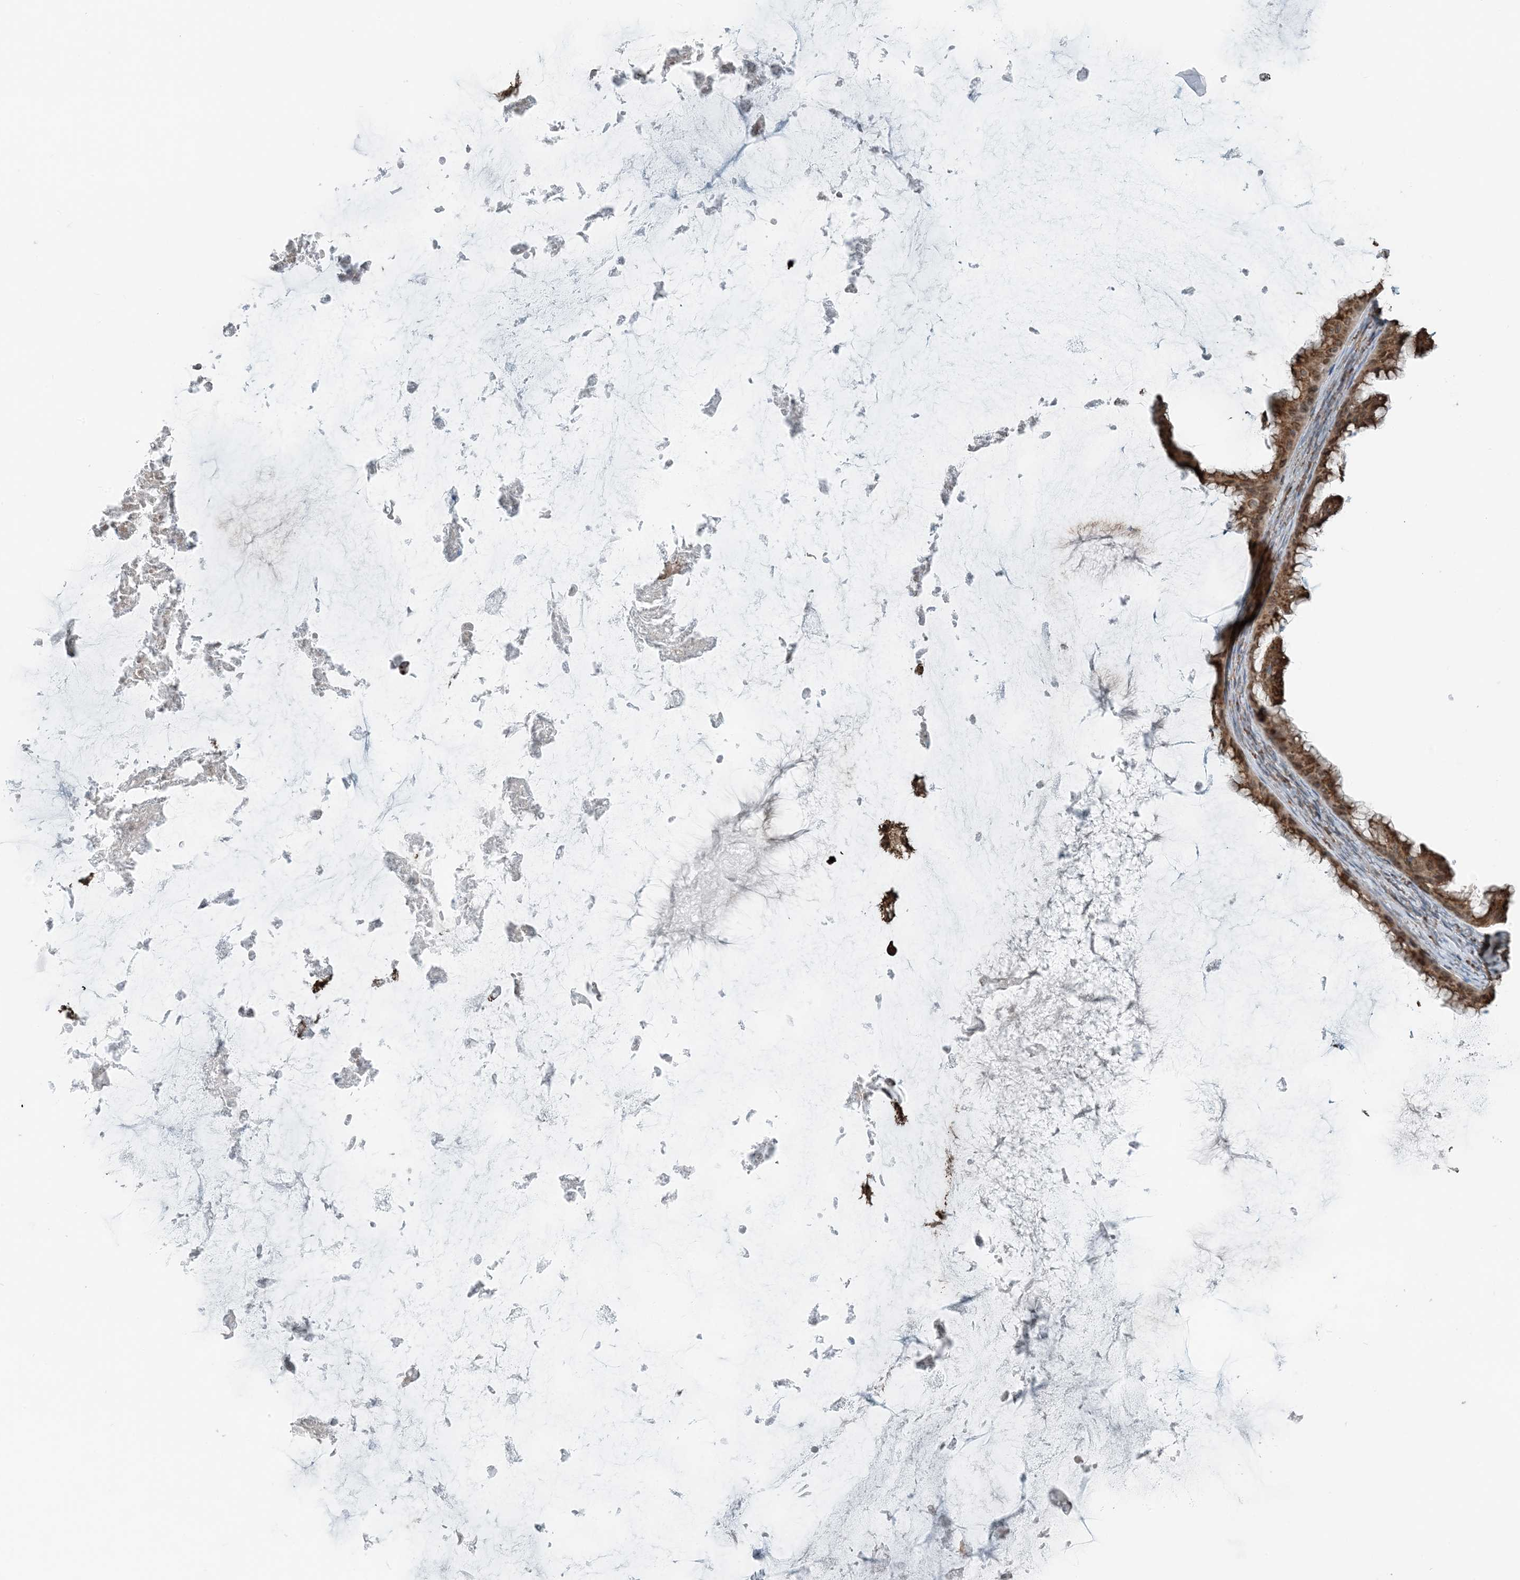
{"staining": {"intensity": "moderate", "quantity": ">75%", "location": "cytoplasmic/membranous,nuclear"}, "tissue": "ovarian cancer", "cell_type": "Tumor cells", "image_type": "cancer", "snomed": [{"axis": "morphology", "description": "Cystadenocarcinoma, mucinous, NOS"}, {"axis": "topography", "description": "Ovary"}], "caption": "High-power microscopy captured an immunohistochemistry image of ovarian cancer, revealing moderate cytoplasmic/membranous and nuclear expression in approximately >75% of tumor cells. The staining was performed using DAB (3,3'-diaminobenzidine), with brown indicating positive protein expression. Nuclei are stained blue with hematoxylin.", "gene": "CERKL", "patient": {"sex": "female", "age": 61}}